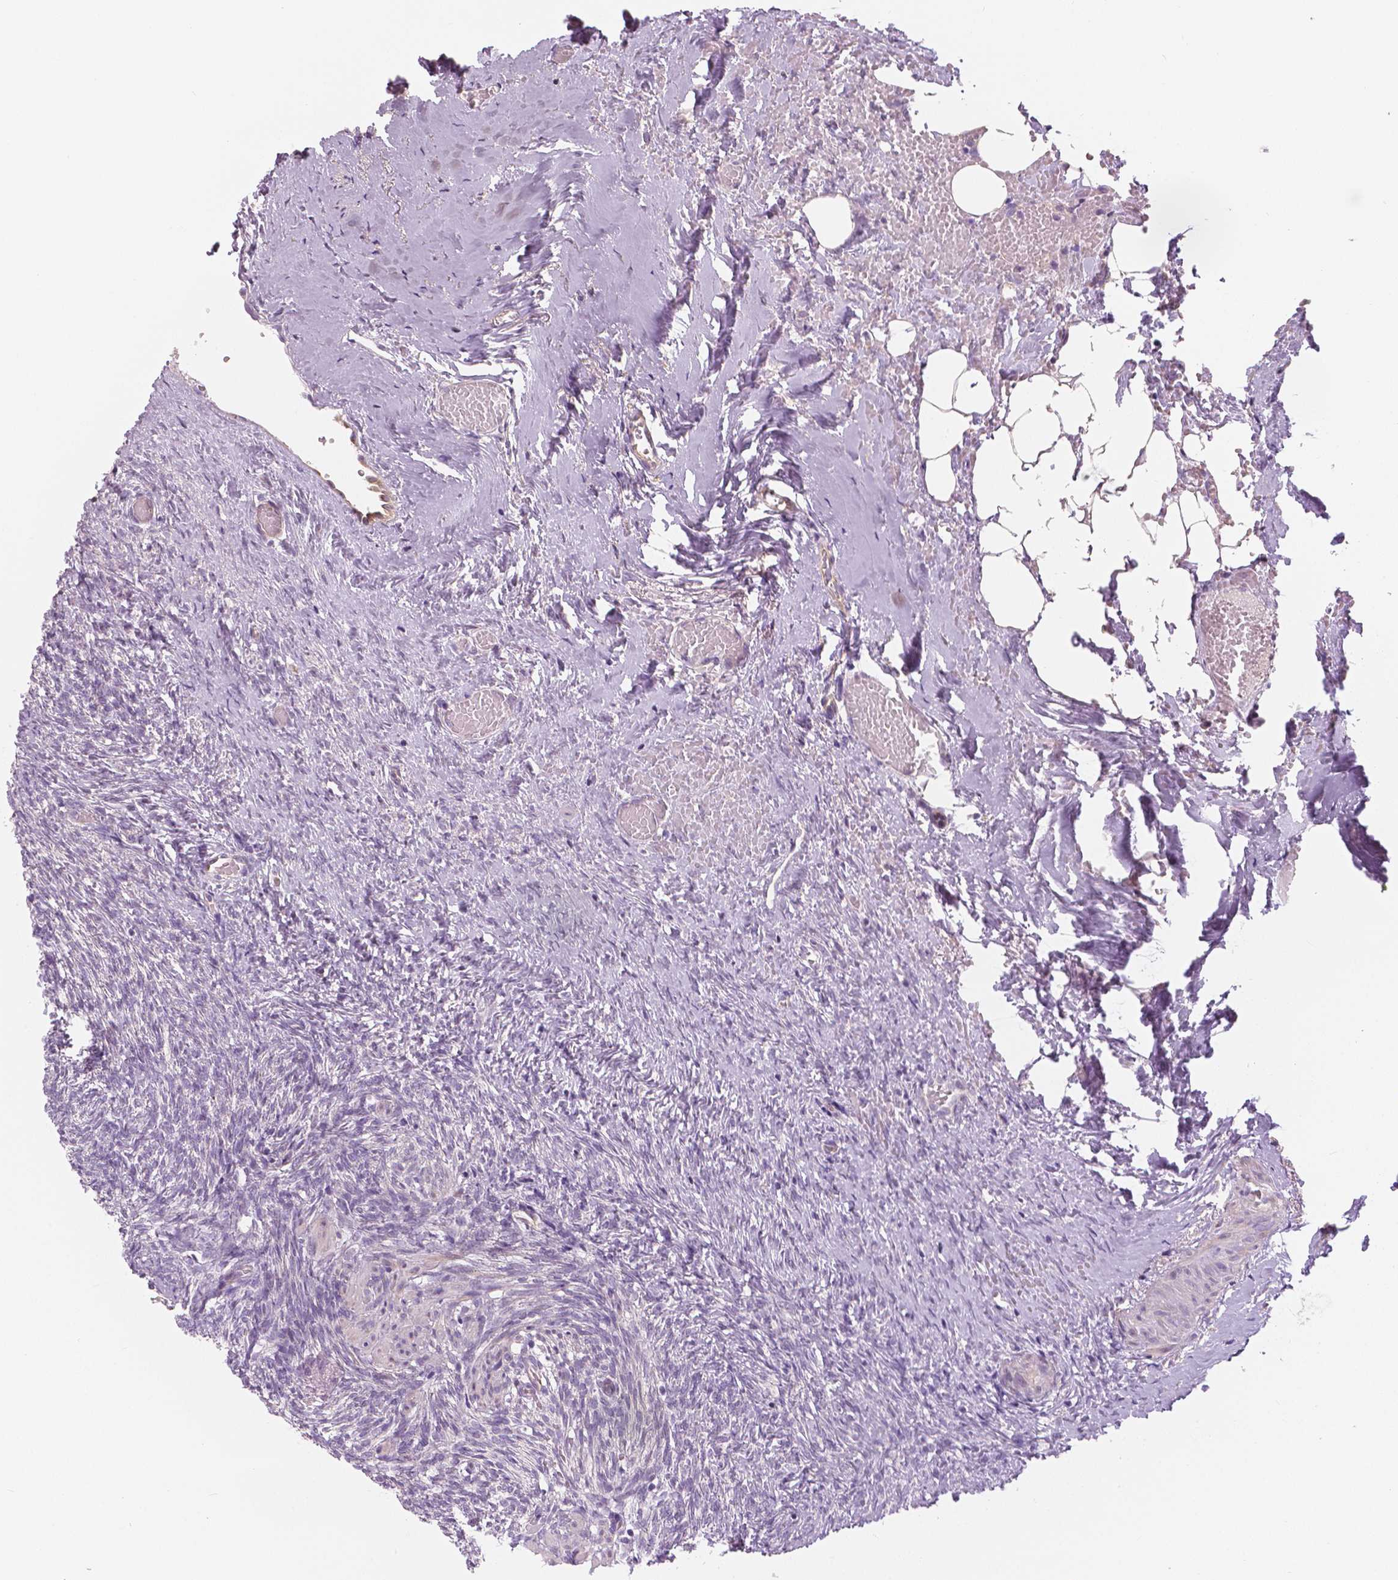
{"staining": {"intensity": "weak", "quantity": ">75%", "location": "cytoplasmic/membranous"}, "tissue": "ovary", "cell_type": "Follicle cells", "image_type": "normal", "snomed": [{"axis": "morphology", "description": "Normal tissue, NOS"}, {"axis": "topography", "description": "Ovary"}], "caption": "DAB (3,3'-diaminobenzidine) immunohistochemical staining of unremarkable ovary exhibits weak cytoplasmic/membranous protein staining in about >75% of follicle cells. The staining was performed using DAB (3,3'-diaminobenzidine), with brown indicating positive protein expression. Nuclei are stained blue with hematoxylin.", "gene": "SLC24A1", "patient": {"sex": "female", "age": 46}}